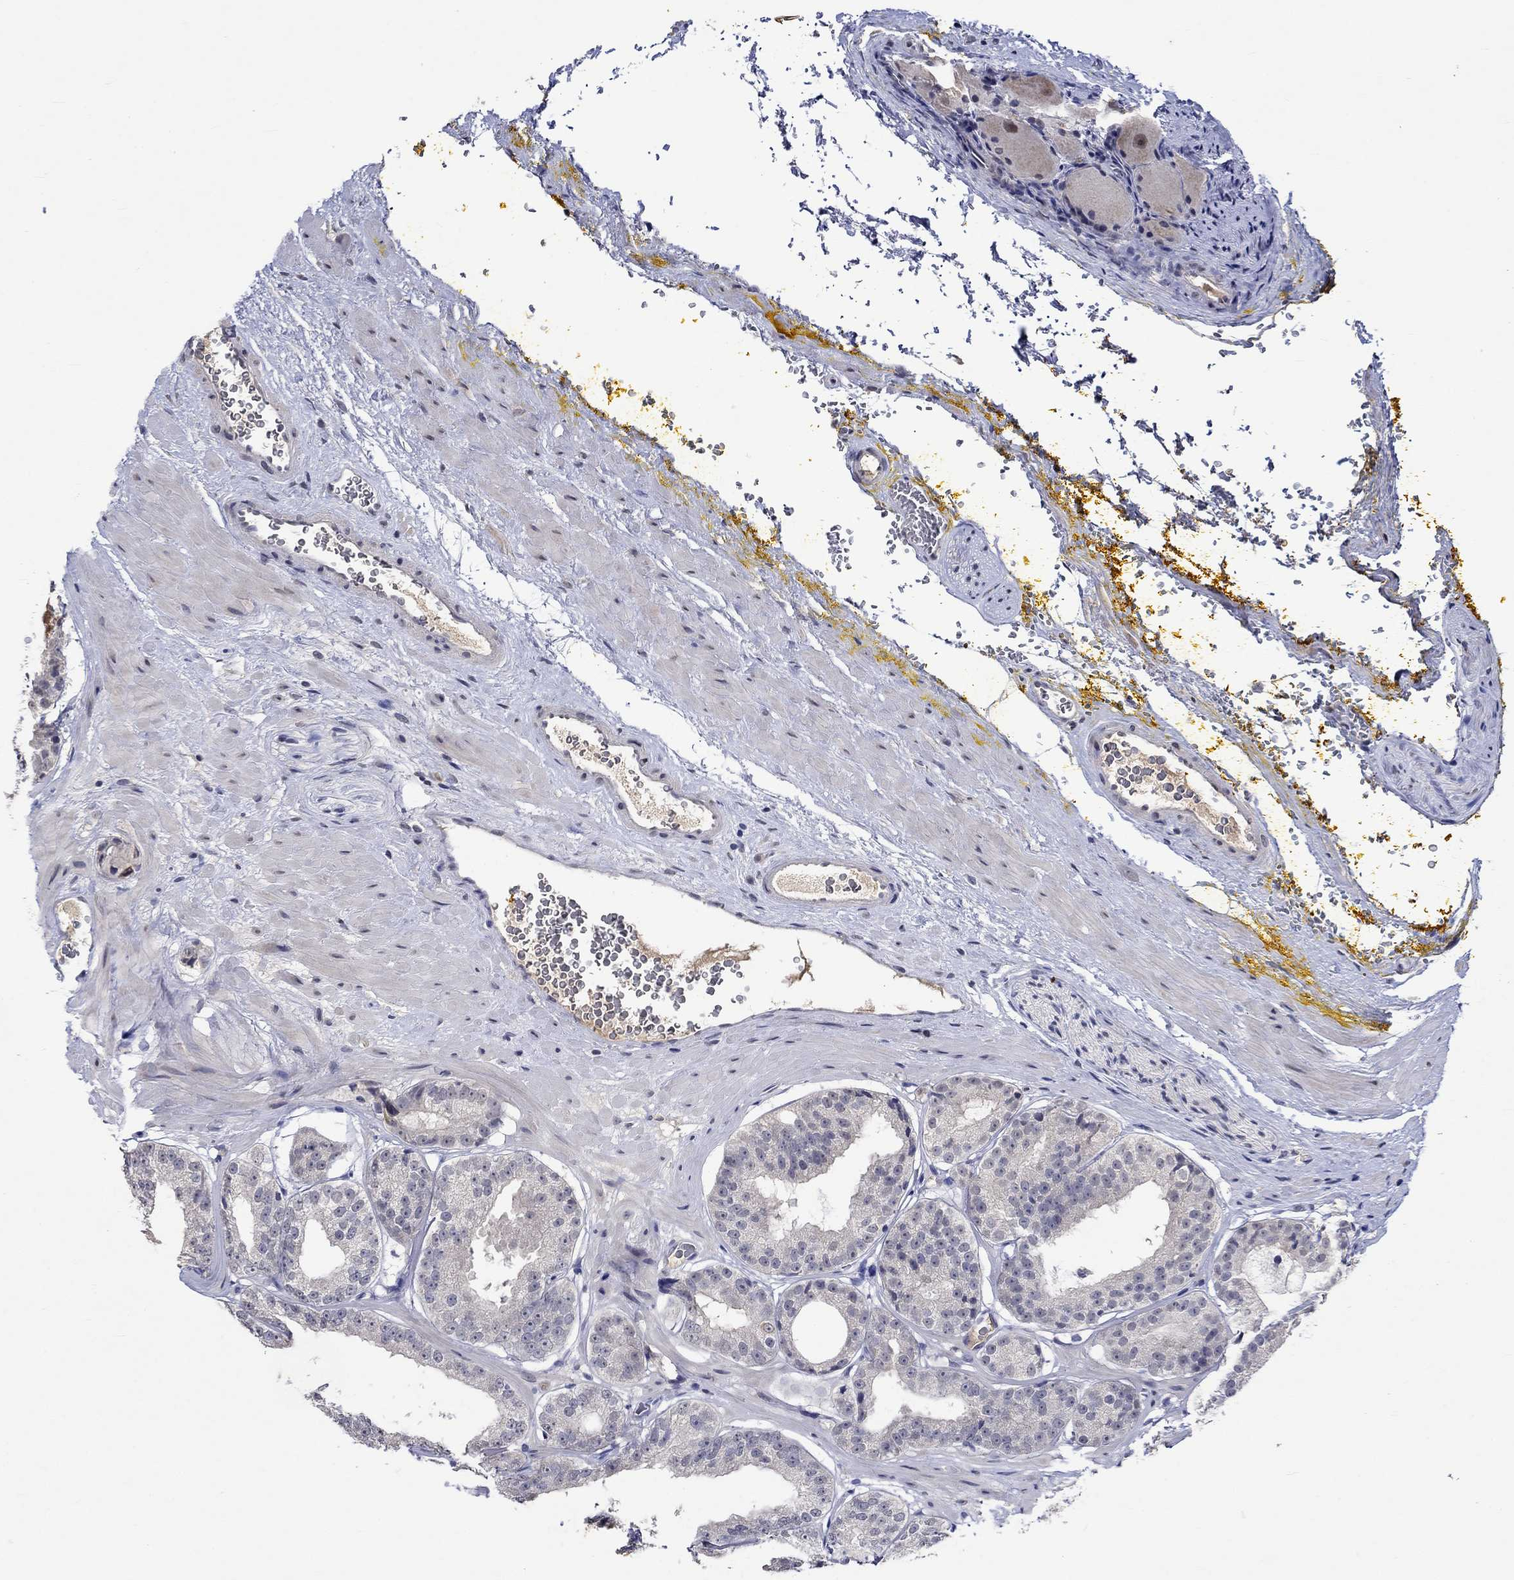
{"staining": {"intensity": "negative", "quantity": "none", "location": "none"}, "tissue": "prostate cancer", "cell_type": "Tumor cells", "image_type": "cancer", "snomed": [{"axis": "morphology", "description": "Adenocarcinoma, Low grade"}, {"axis": "topography", "description": "Prostate"}], "caption": "An immunohistochemistry (IHC) micrograph of prostate cancer (low-grade adenocarcinoma) is shown. There is no staining in tumor cells of prostate cancer (low-grade adenocarcinoma). The staining was performed using DAB (3,3'-diaminobenzidine) to visualize the protein expression in brown, while the nuclei were stained in blue with hematoxylin (Magnification: 20x).", "gene": "DDX3Y", "patient": {"sex": "male", "age": 60}}